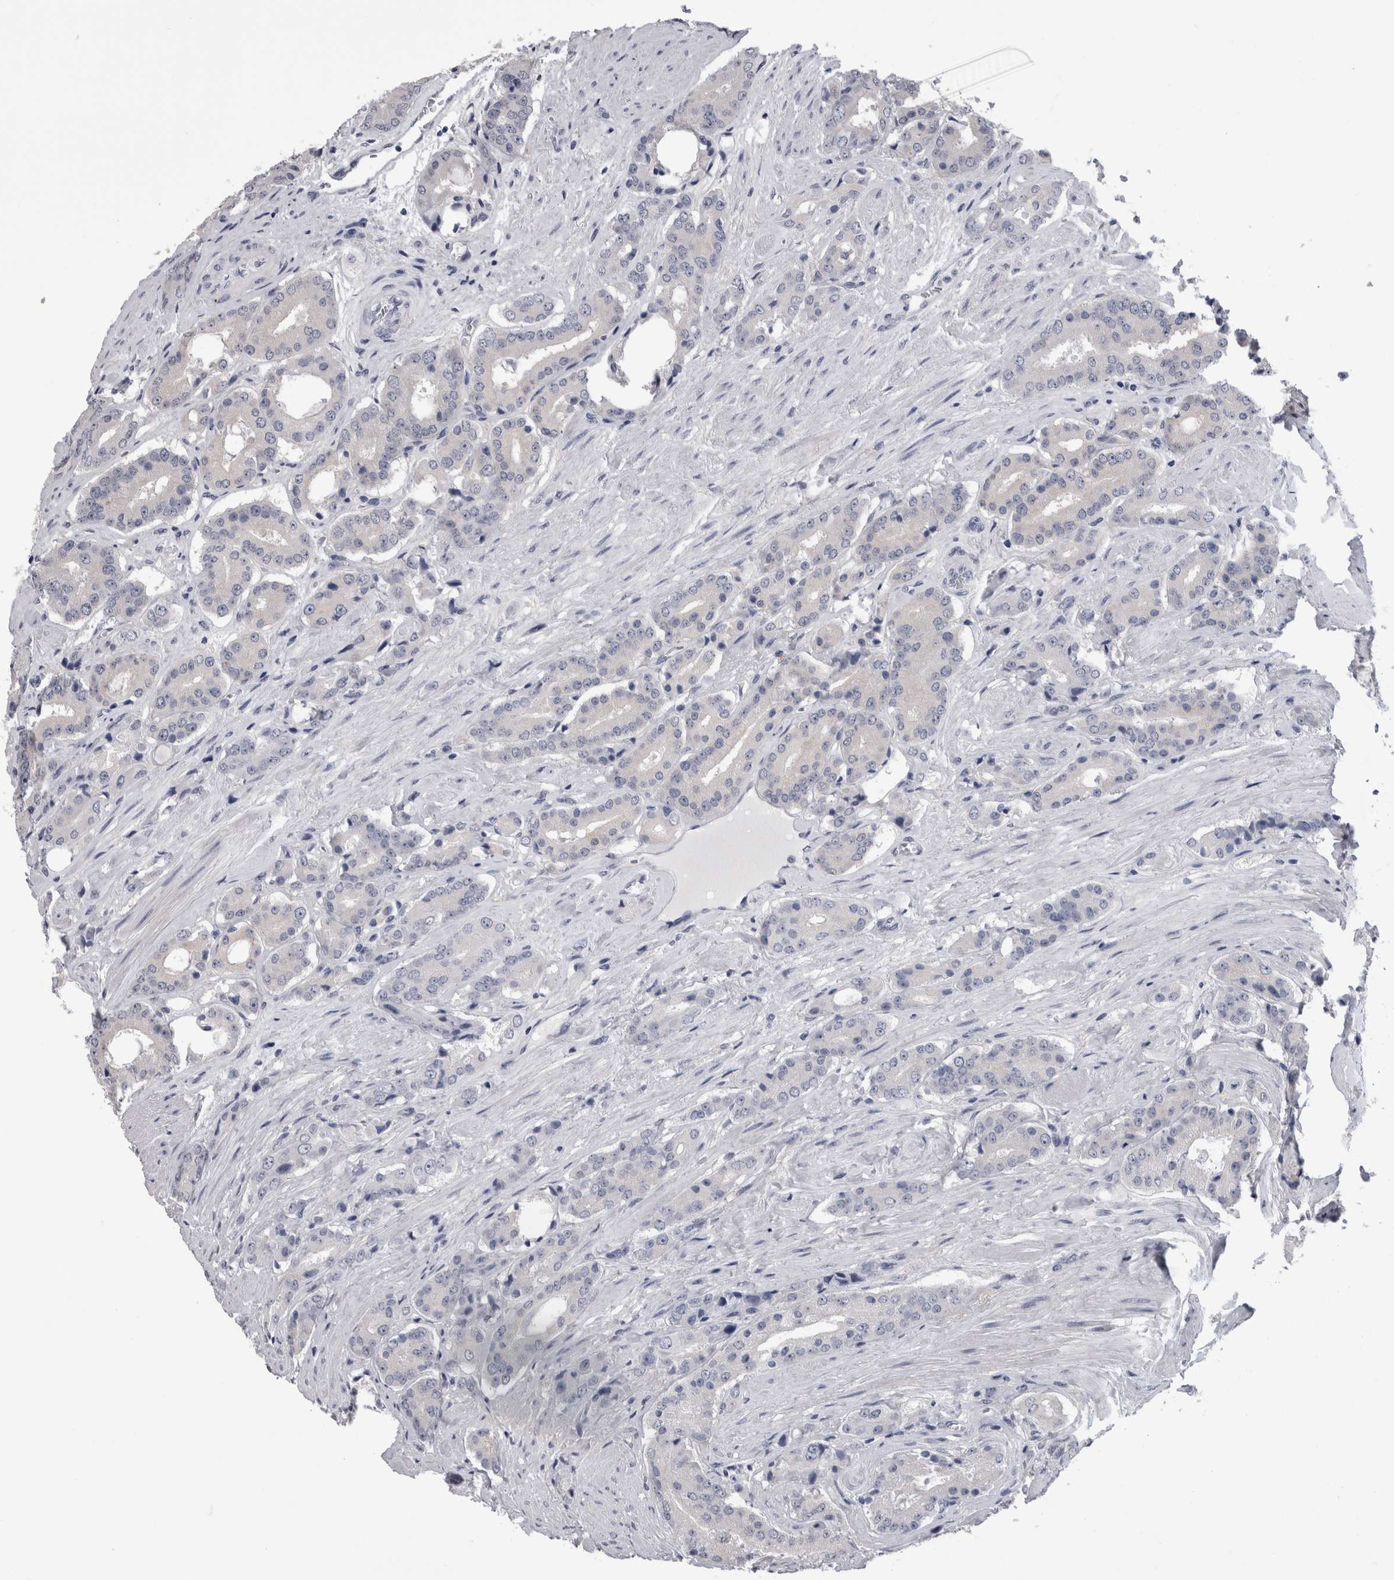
{"staining": {"intensity": "negative", "quantity": "none", "location": "none"}, "tissue": "prostate cancer", "cell_type": "Tumor cells", "image_type": "cancer", "snomed": [{"axis": "morphology", "description": "Adenocarcinoma, High grade"}, {"axis": "topography", "description": "Prostate"}], "caption": "Prostate cancer (adenocarcinoma (high-grade)) was stained to show a protein in brown. There is no significant staining in tumor cells.", "gene": "AFMID", "patient": {"sex": "male", "age": 71}}